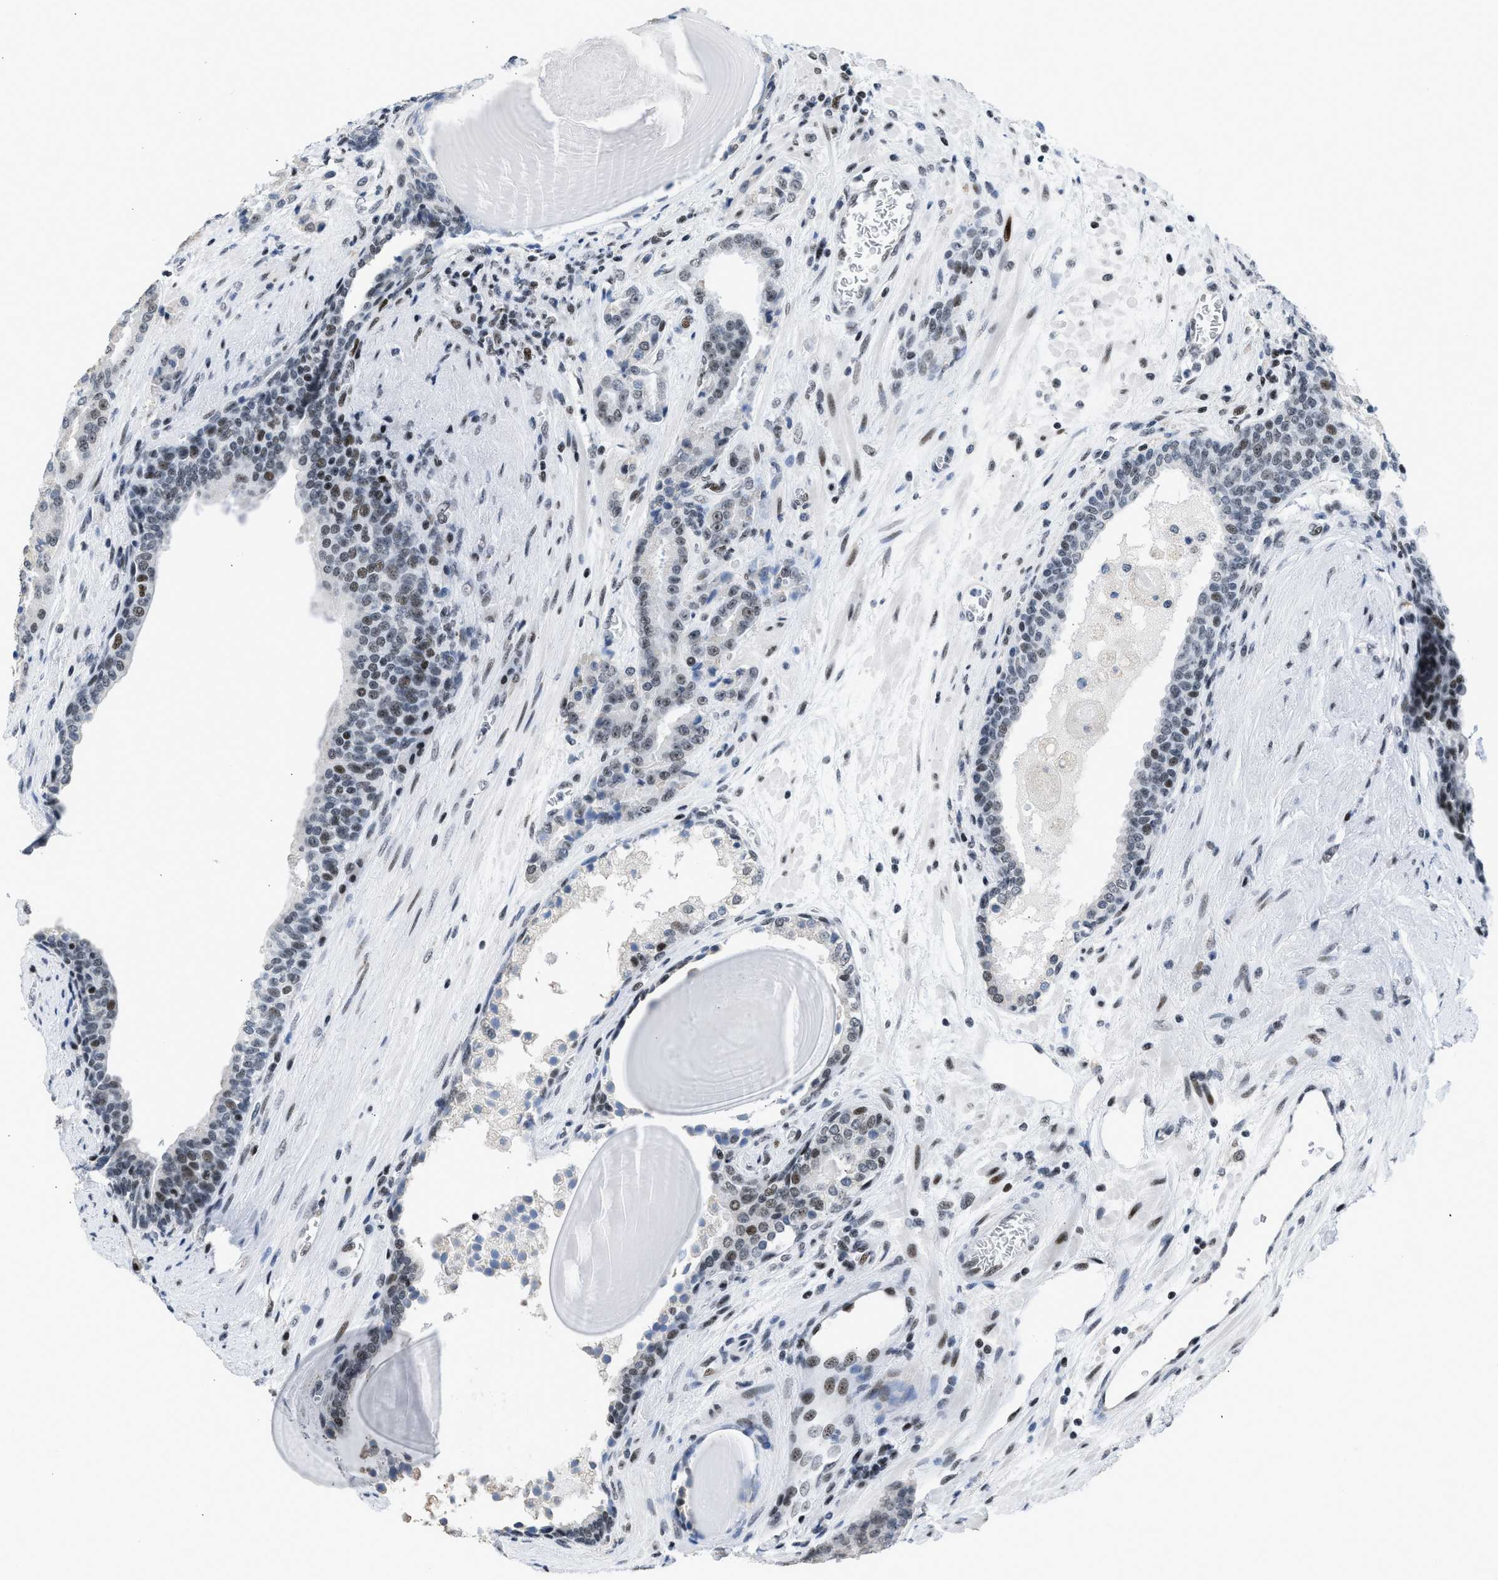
{"staining": {"intensity": "weak", "quantity": "<25%", "location": "nuclear"}, "tissue": "prostate cancer", "cell_type": "Tumor cells", "image_type": "cancer", "snomed": [{"axis": "morphology", "description": "Adenocarcinoma, High grade"}, {"axis": "topography", "description": "Prostate"}], "caption": "Prostate cancer stained for a protein using immunohistochemistry displays no expression tumor cells.", "gene": "TERF2IP", "patient": {"sex": "male", "age": 60}}